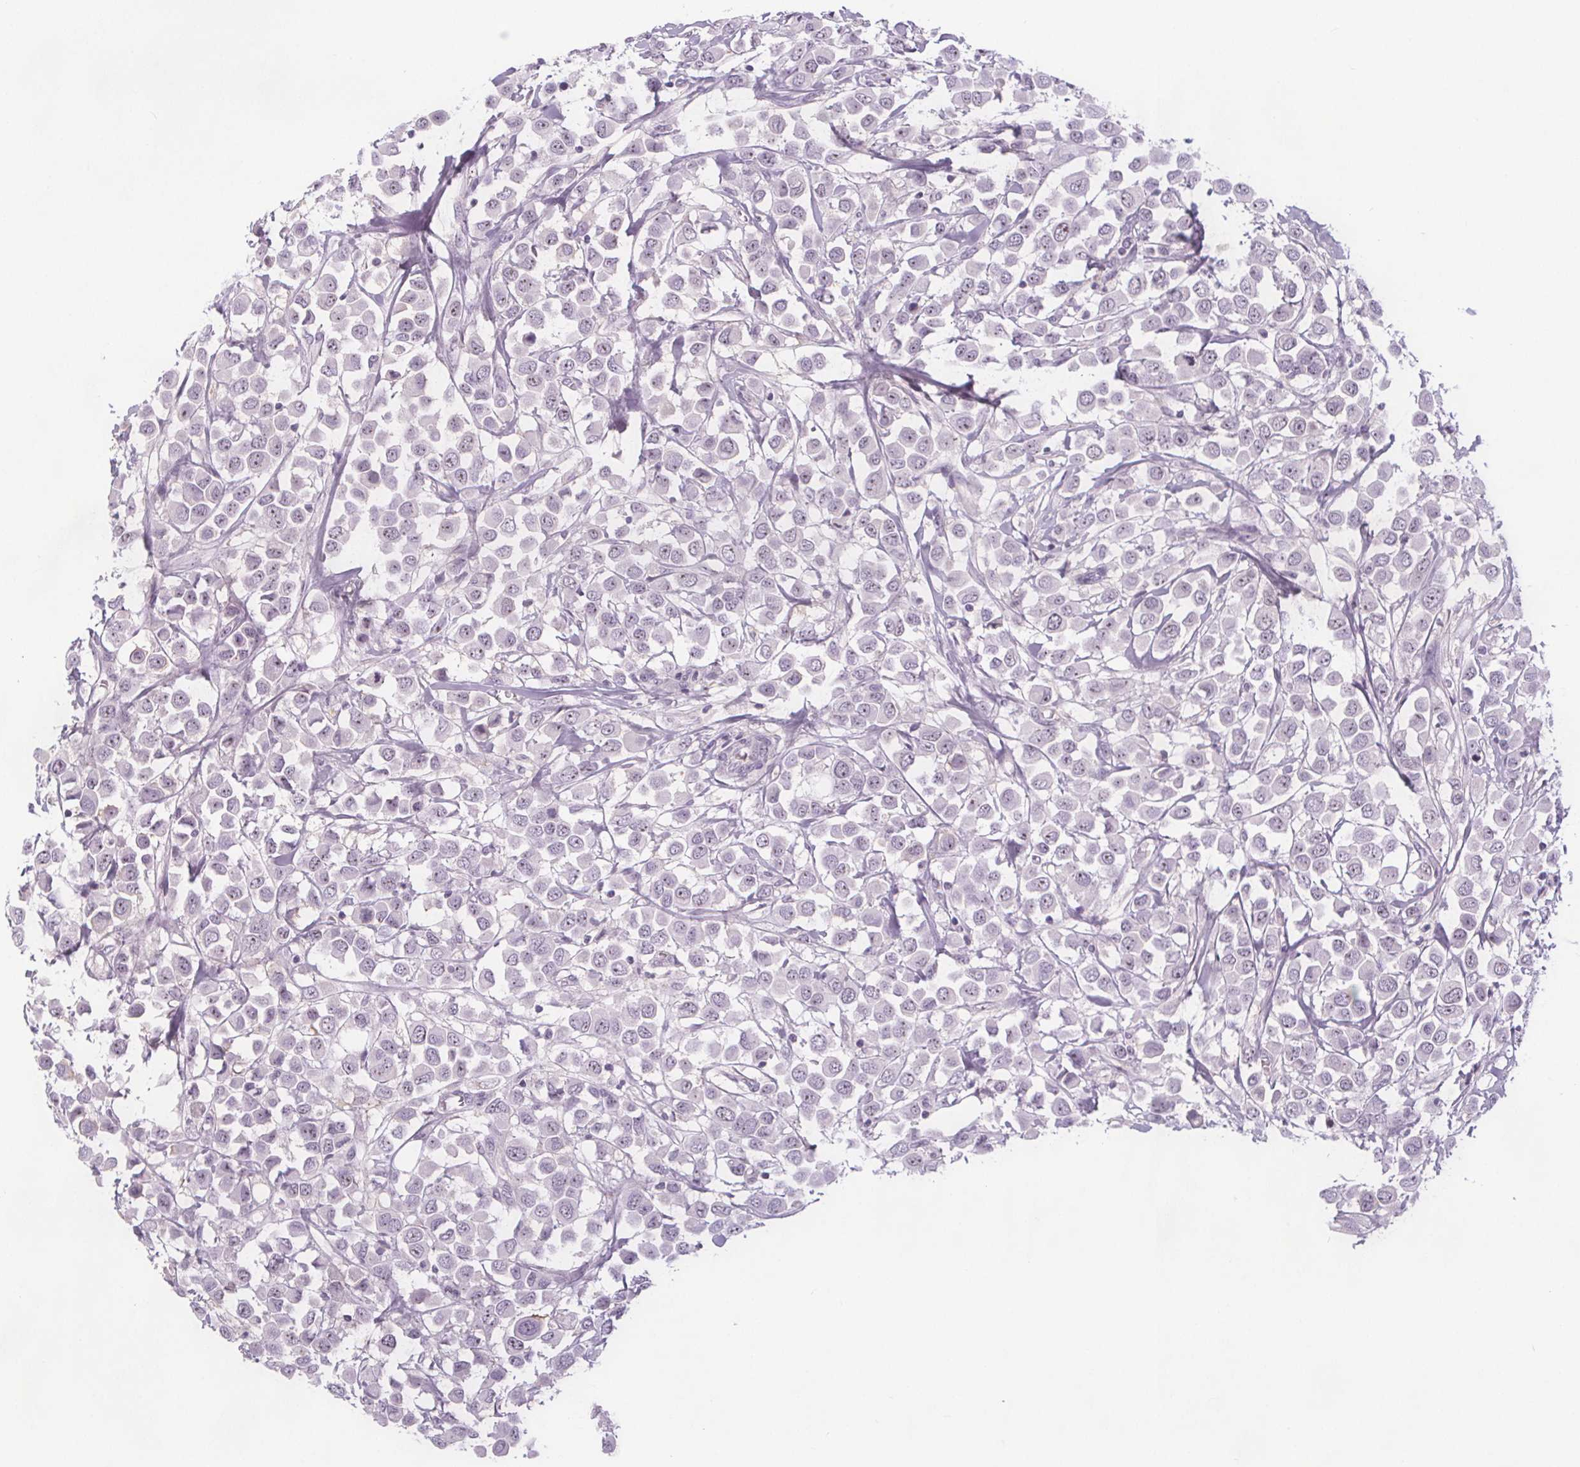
{"staining": {"intensity": "weak", "quantity": "<25%", "location": "nuclear"}, "tissue": "breast cancer", "cell_type": "Tumor cells", "image_type": "cancer", "snomed": [{"axis": "morphology", "description": "Duct carcinoma"}, {"axis": "topography", "description": "Breast"}], "caption": "Immunohistochemical staining of breast infiltrating ductal carcinoma exhibits no significant positivity in tumor cells.", "gene": "NOLC1", "patient": {"sex": "female", "age": 61}}